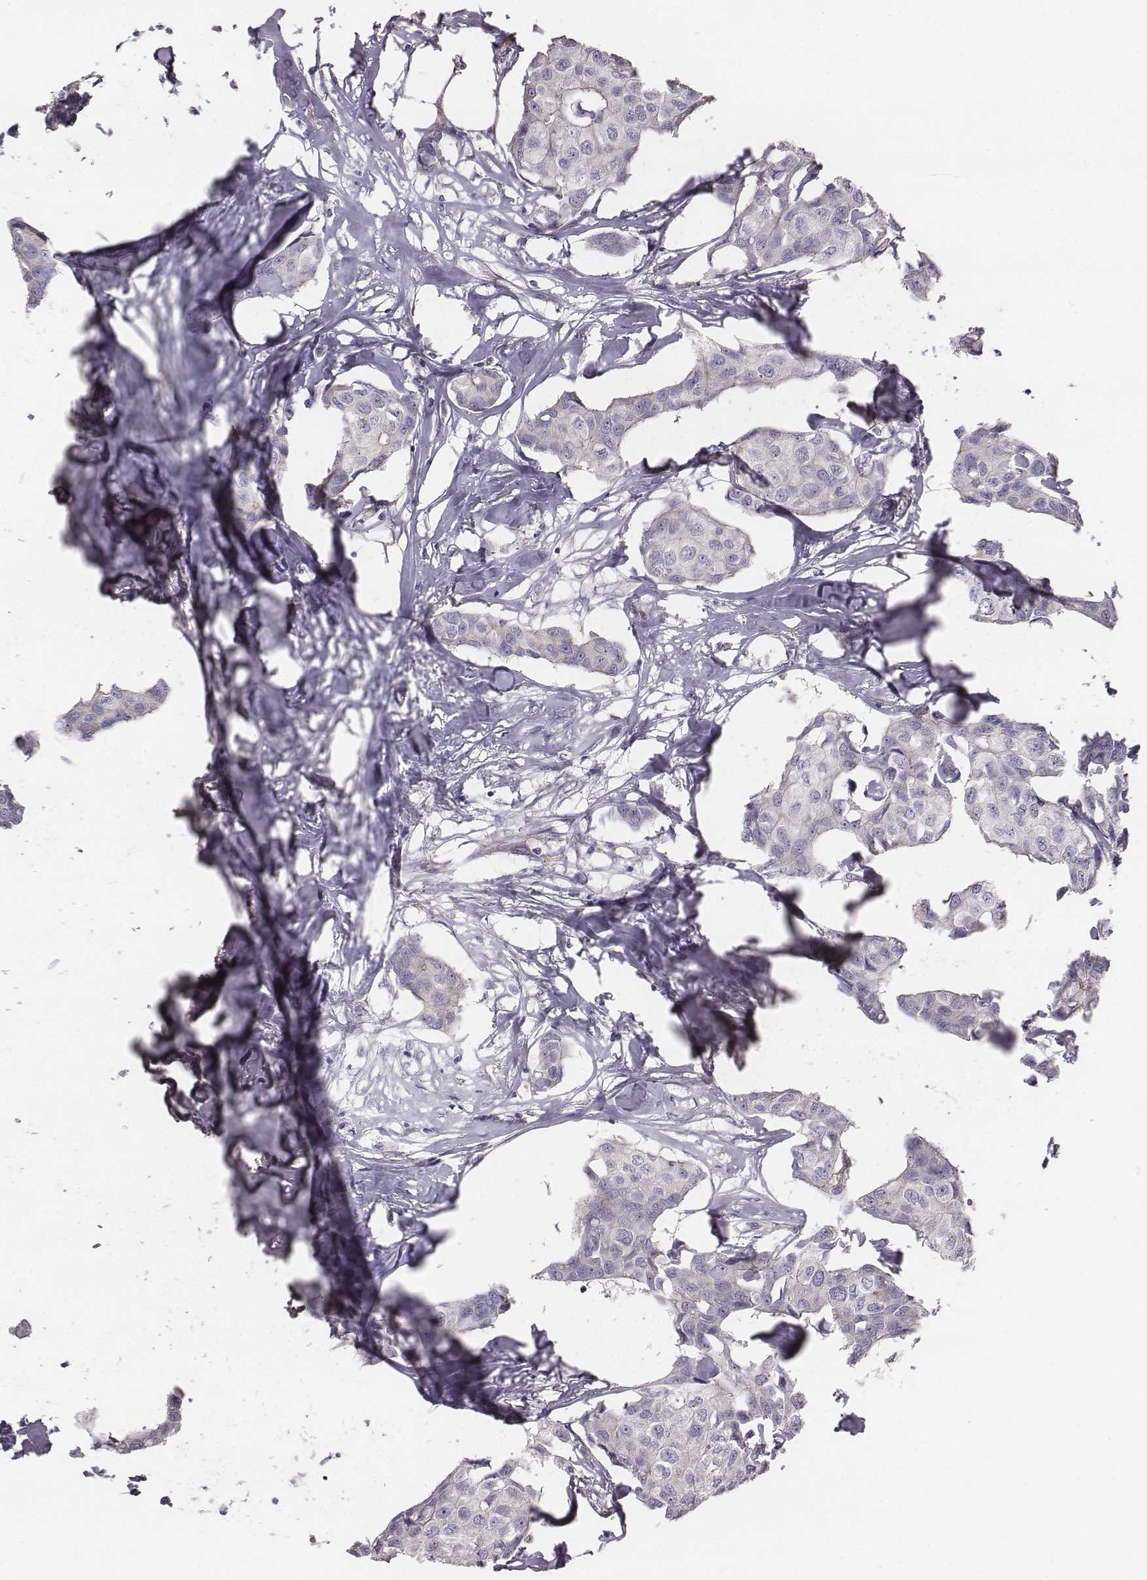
{"staining": {"intensity": "negative", "quantity": "none", "location": "none"}, "tissue": "breast cancer", "cell_type": "Tumor cells", "image_type": "cancer", "snomed": [{"axis": "morphology", "description": "Duct carcinoma"}, {"axis": "topography", "description": "Breast"}], "caption": "Tumor cells are negative for protein expression in human breast cancer.", "gene": "PRKCZ", "patient": {"sex": "female", "age": 80}}